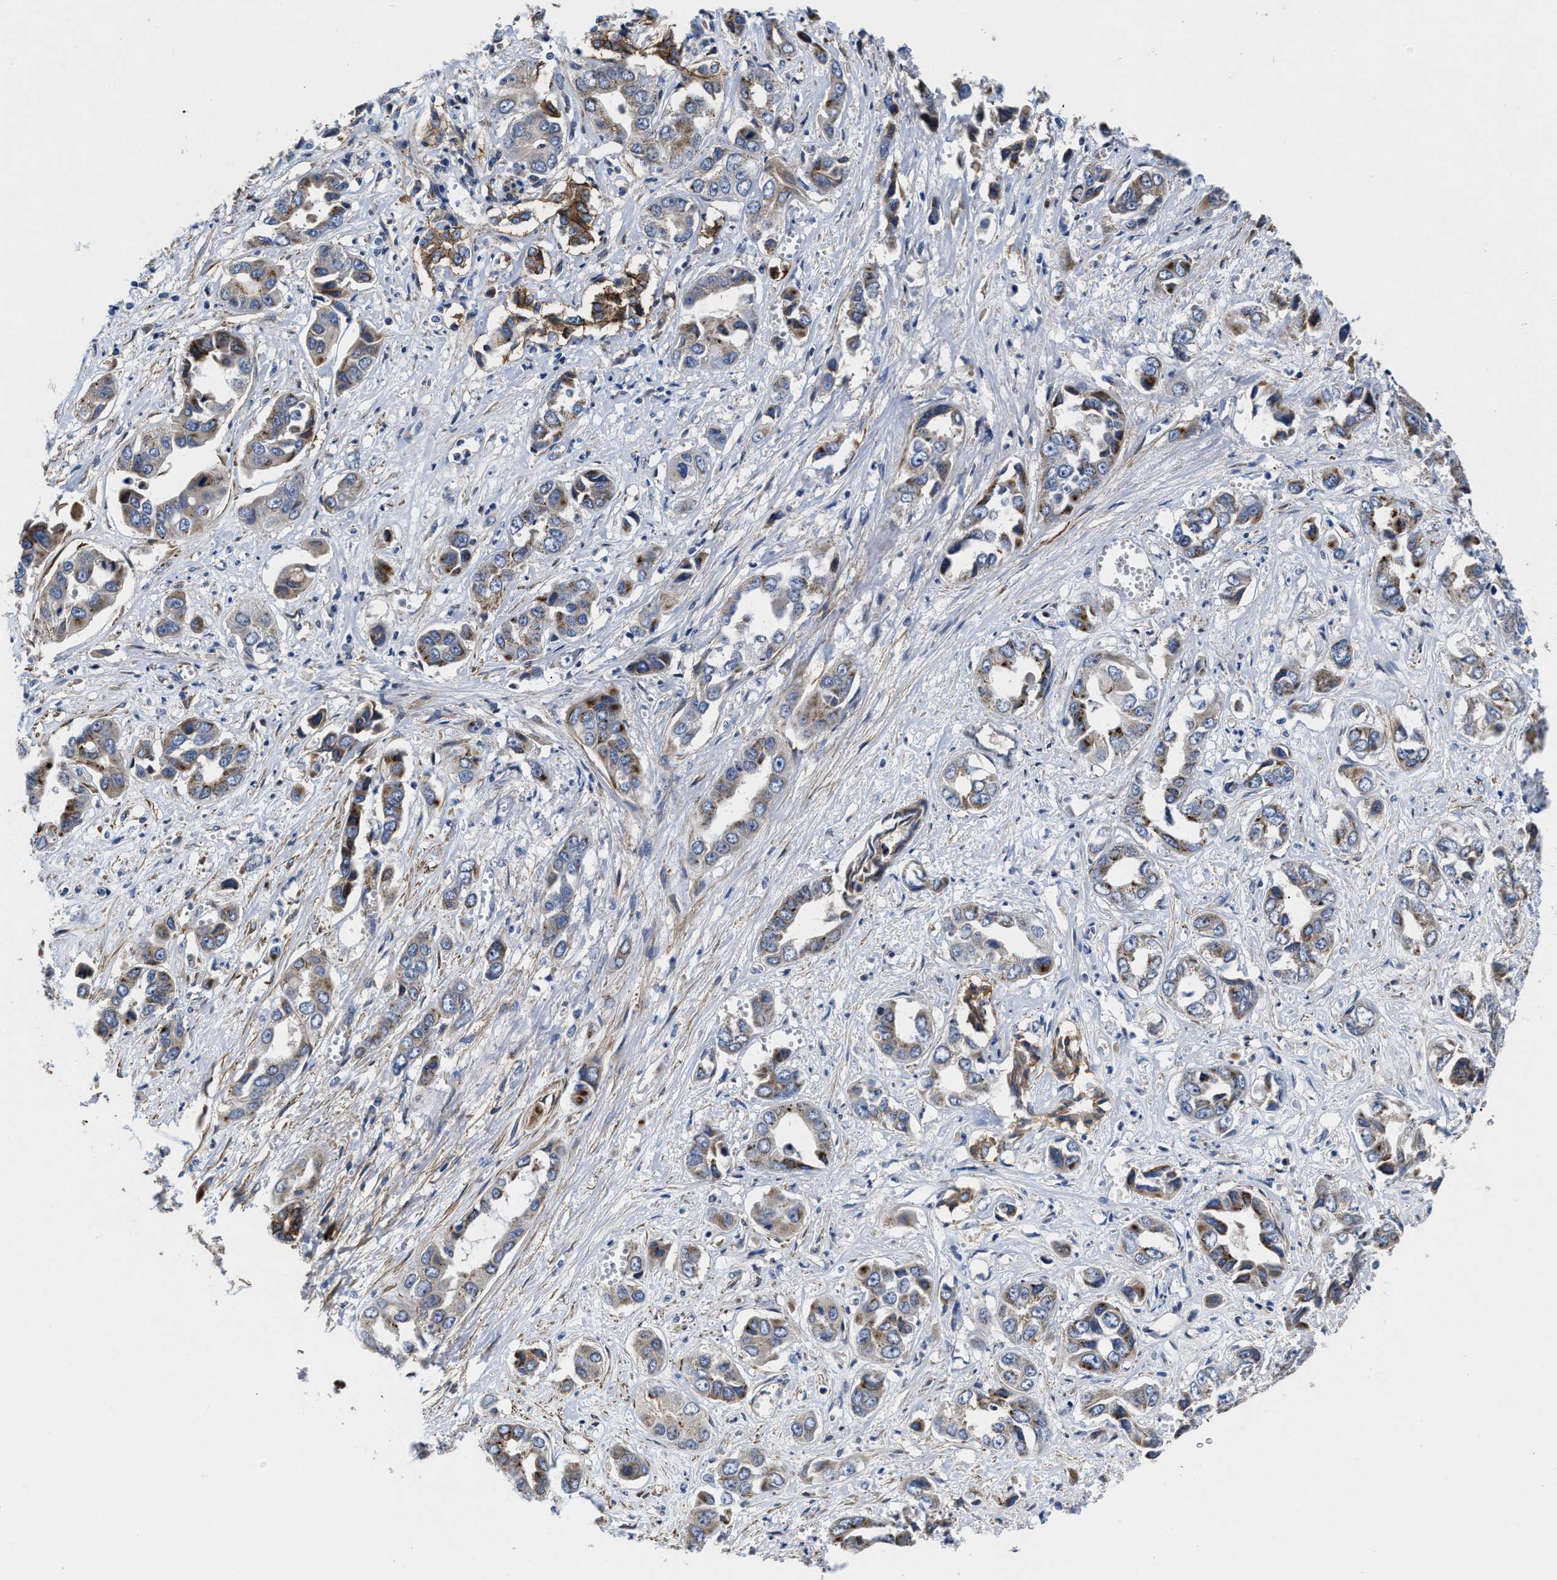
{"staining": {"intensity": "moderate", "quantity": "25%-75%", "location": "cytoplasmic/membranous"}, "tissue": "liver cancer", "cell_type": "Tumor cells", "image_type": "cancer", "snomed": [{"axis": "morphology", "description": "Cholangiocarcinoma"}, {"axis": "topography", "description": "Liver"}], "caption": "Immunohistochemical staining of cholangiocarcinoma (liver) shows moderate cytoplasmic/membranous protein expression in approximately 25%-75% of tumor cells.", "gene": "SLC12A2", "patient": {"sex": "female", "age": 52}}